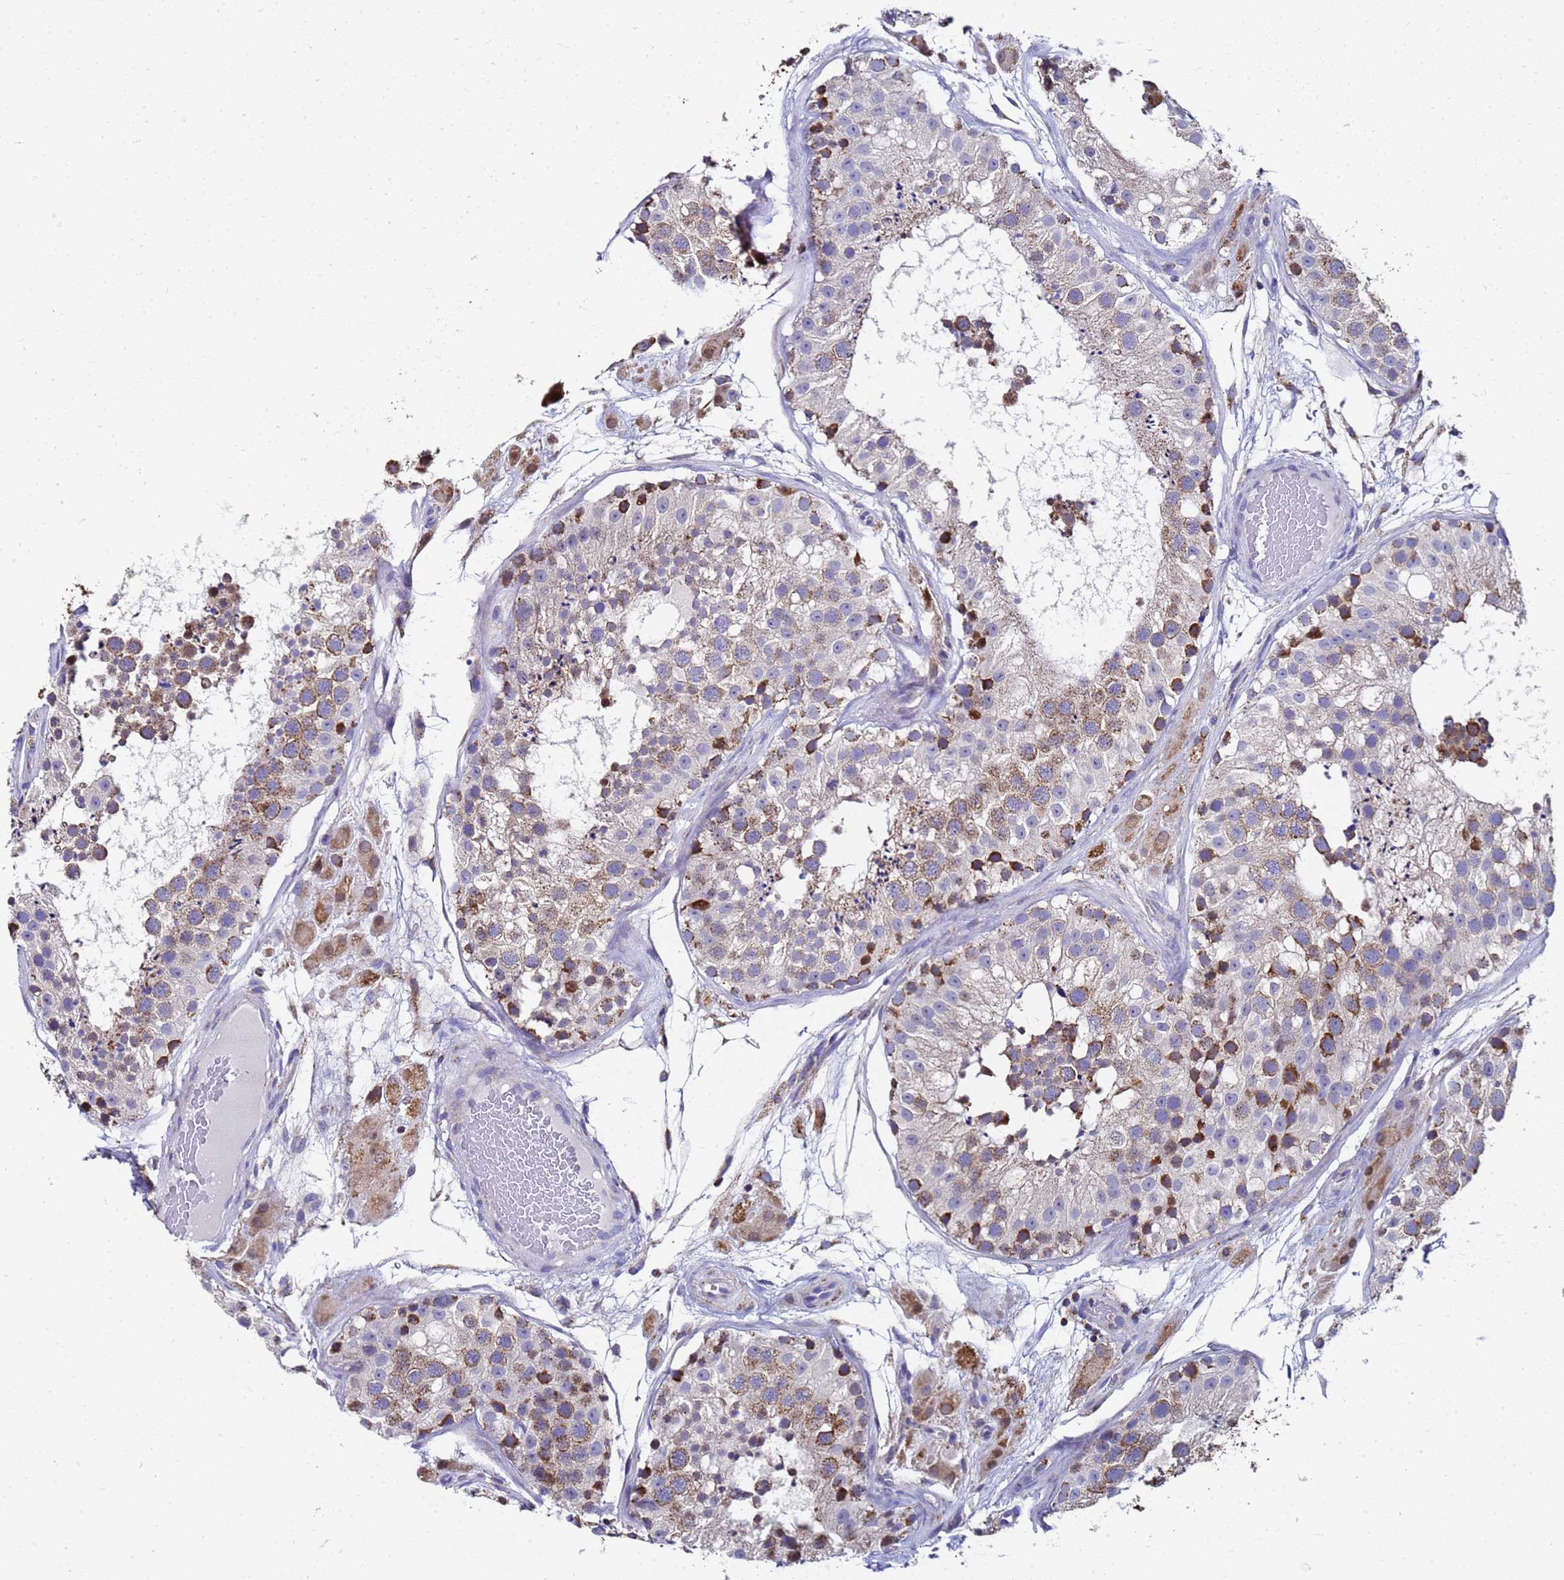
{"staining": {"intensity": "strong", "quantity": "25%-75%", "location": "cytoplasmic/membranous"}, "tissue": "testis", "cell_type": "Cells in seminiferous ducts", "image_type": "normal", "snomed": [{"axis": "morphology", "description": "Normal tissue, NOS"}, {"axis": "topography", "description": "Testis"}], "caption": "Cells in seminiferous ducts exhibit high levels of strong cytoplasmic/membranous expression in approximately 25%-75% of cells in benign testis. (brown staining indicates protein expression, while blue staining denotes nuclei).", "gene": "MRPS12", "patient": {"sex": "male", "age": 26}}